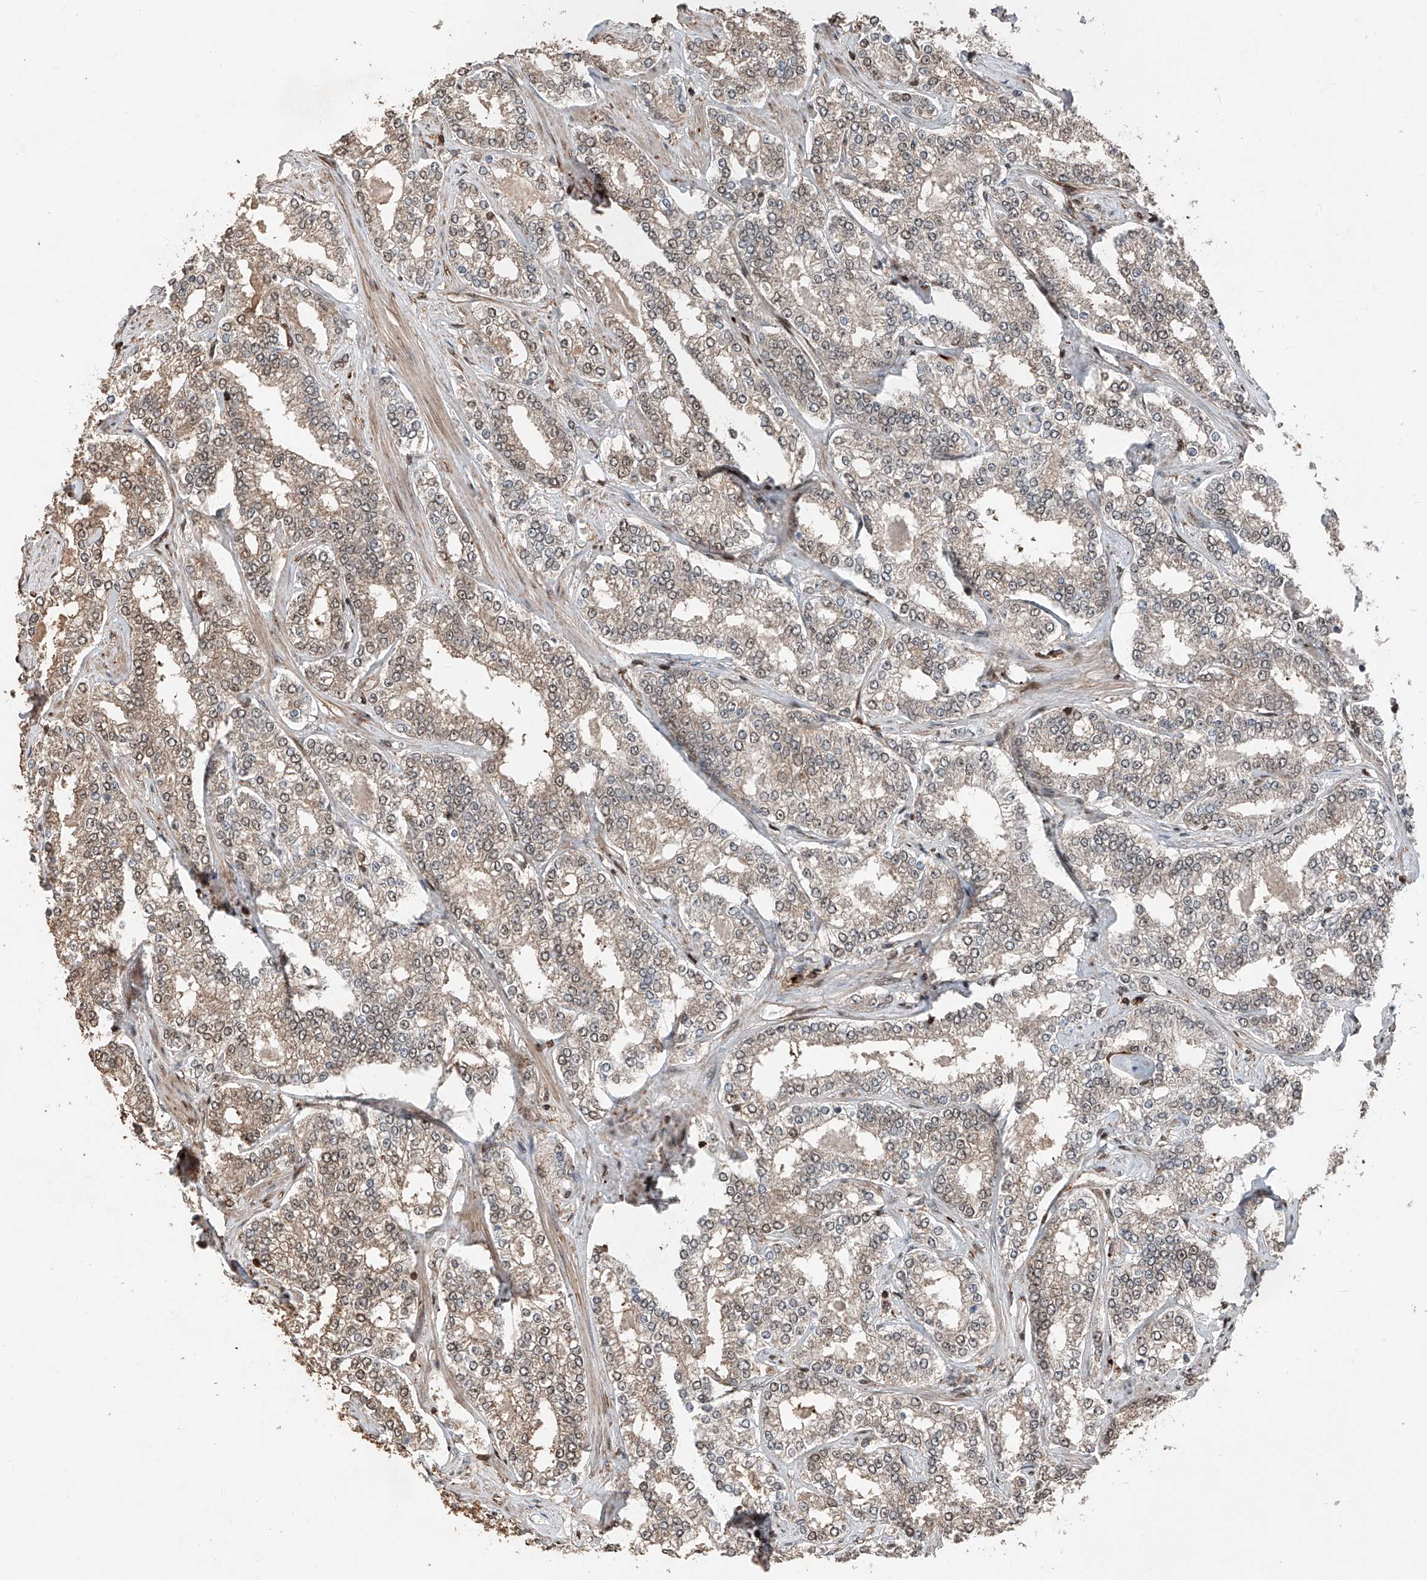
{"staining": {"intensity": "weak", "quantity": "25%-75%", "location": "cytoplasmic/membranous,nuclear"}, "tissue": "prostate cancer", "cell_type": "Tumor cells", "image_type": "cancer", "snomed": [{"axis": "morphology", "description": "Normal tissue, NOS"}, {"axis": "morphology", "description": "Adenocarcinoma, High grade"}, {"axis": "topography", "description": "Prostate"}], "caption": "A micrograph of human prostate cancer (high-grade adenocarcinoma) stained for a protein displays weak cytoplasmic/membranous and nuclear brown staining in tumor cells.", "gene": "RMND1", "patient": {"sex": "male", "age": 83}}